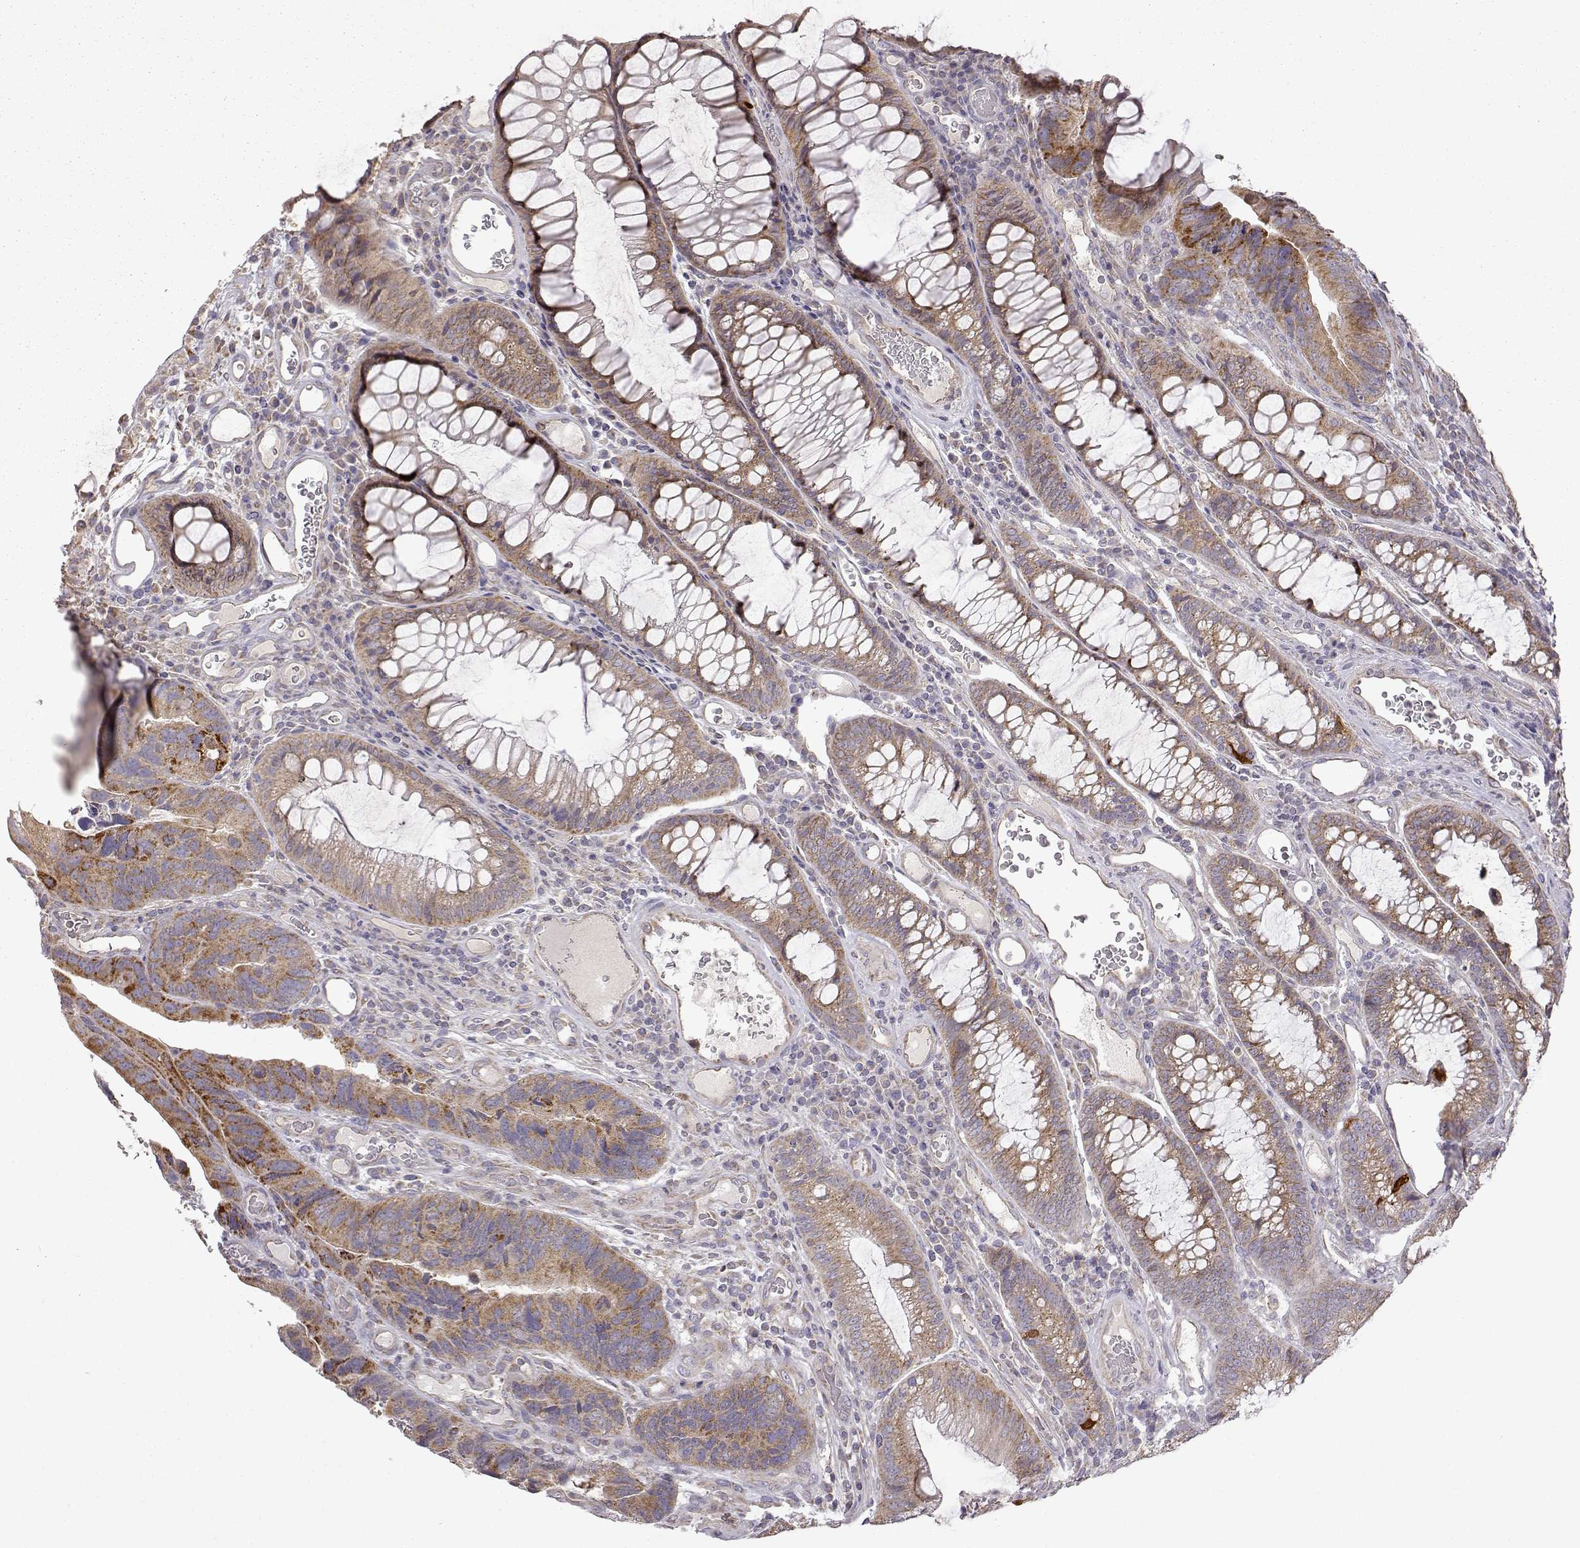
{"staining": {"intensity": "moderate", "quantity": "25%-75%", "location": "cytoplasmic/membranous"}, "tissue": "colorectal cancer", "cell_type": "Tumor cells", "image_type": "cancer", "snomed": [{"axis": "morphology", "description": "Adenocarcinoma, NOS"}, {"axis": "topography", "description": "Colon"}], "caption": "Moderate cytoplasmic/membranous staining for a protein is seen in about 25%-75% of tumor cells of adenocarcinoma (colorectal) using immunohistochemistry (IHC).", "gene": "DDC", "patient": {"sex": "female", "age": 67}}